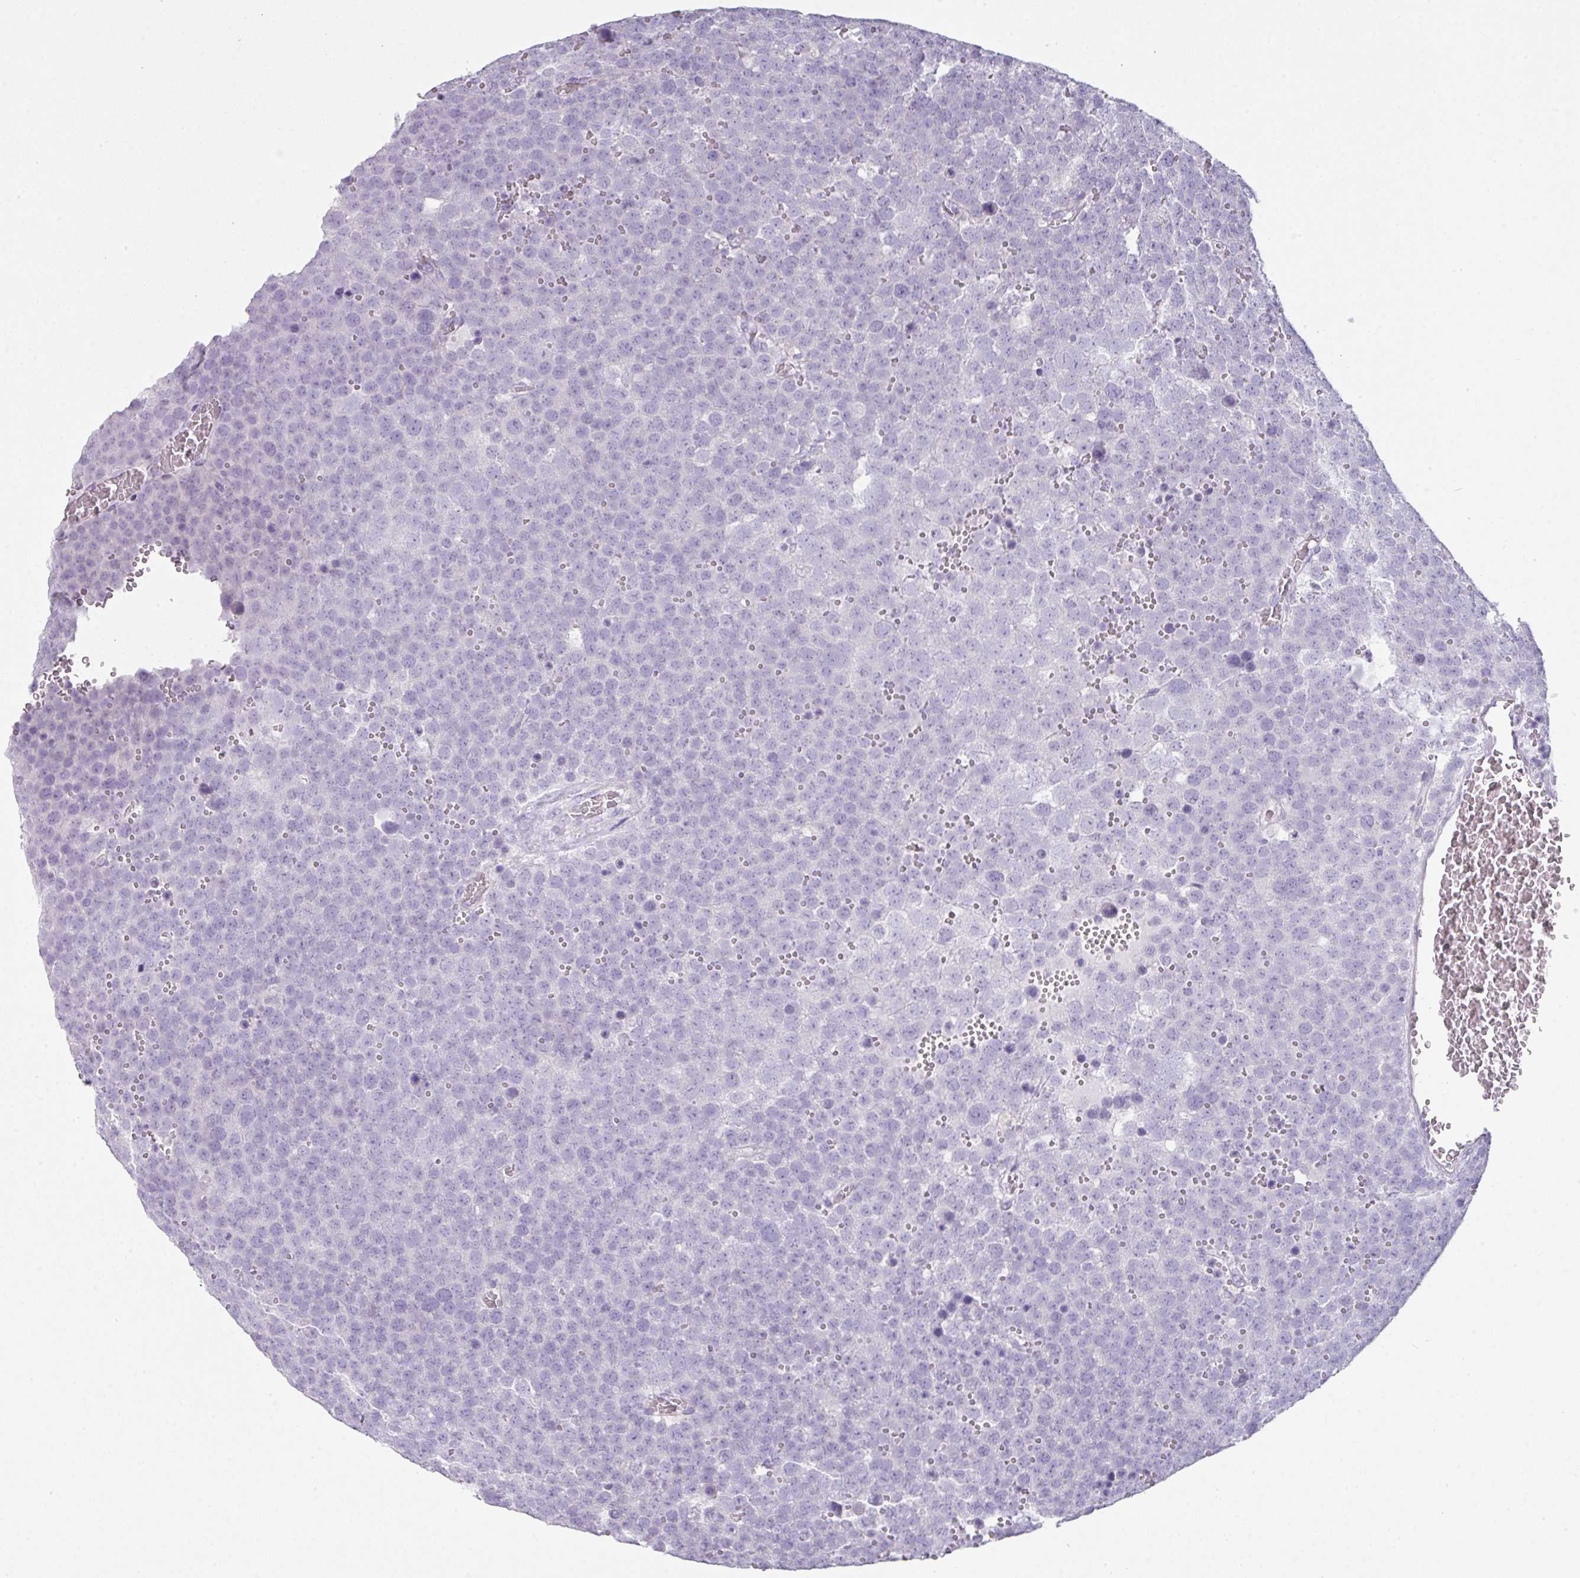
{"staining": {"intensity": "negative", "quantity": "none", "location": "none"}, "tissue": "testis cancer", "cell_type": "Tumor cells", "image_type": "cancer", "snomed": [{"axis": "morphology", "description": "Seminoma, NOS"}, {"axis": "topography", "description": "Testis"}], "caption": "The IHC histopathology image has no significant expression in tumor cells of testis cancer (seminoma) tissue.", "gene": "GLI4", "patient": {"sex": "male", "age": 71}}